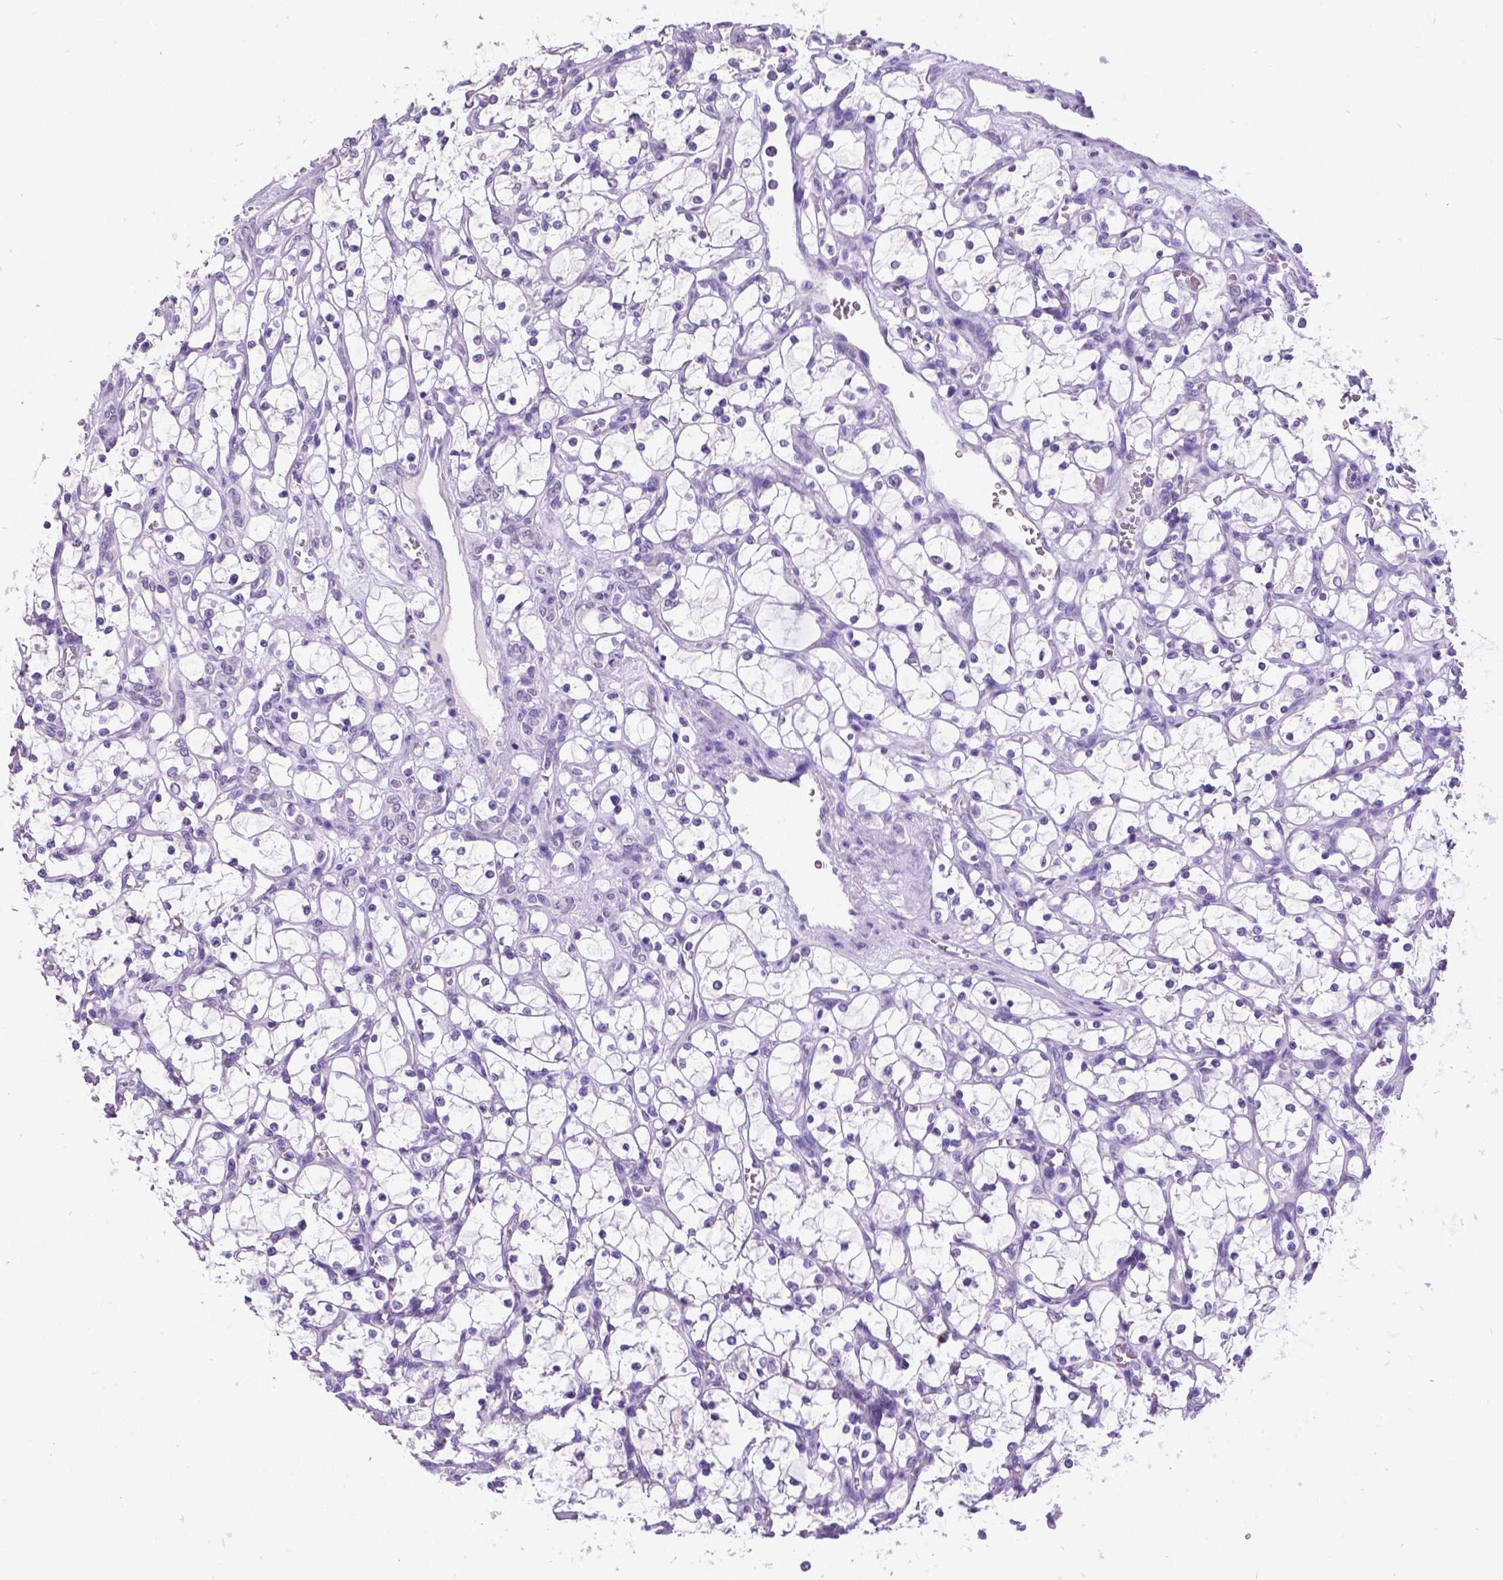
{"staining": {"intensity": "negative", "quantity": "none", "location": "none"}, "tissue": "renal cancer", "cell_type": "Tumor cells", "image_type": "cancer", "snomed": [{"axis": "morphology", "description": "Adenocarcinoma, NOS"}, {"axis": "topography", "description": "Kidney"}], "caption": "The immunohistochemistry (IHC) image has no significant staining in tumor cells of renal cancer tissue.", "gene": "SATB2", "patient": {"sex": "female", "age": 69}}